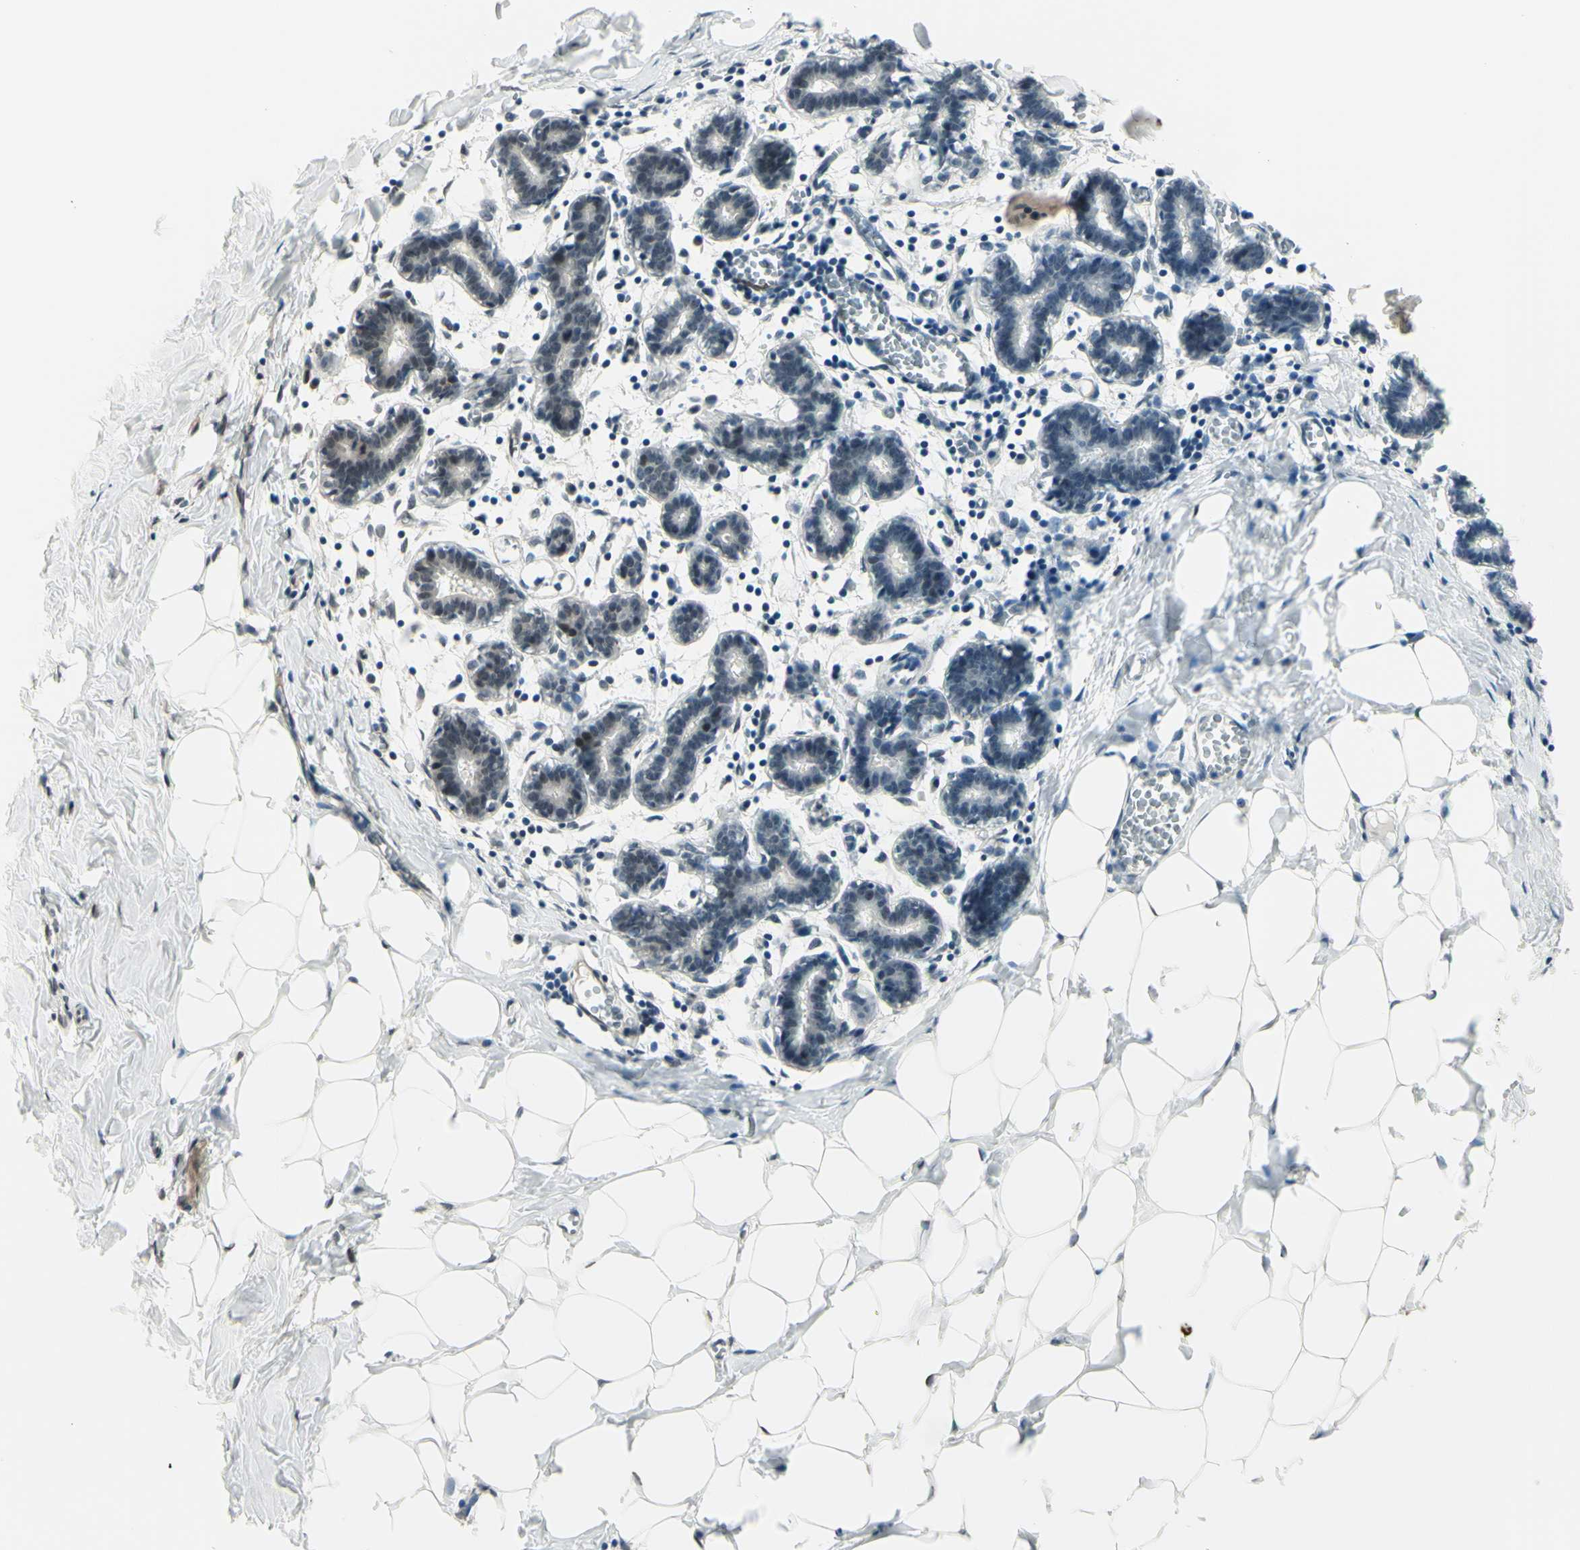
{"staining": {"intensity": "weak", "quantity": "<25%", "location": "cytoplasmic/membranous,nuclear"}, "tissue": "breast", "cell_type": "Adipocytes", "image_type": "normal", "snomed": [{"axis": "morphology", "description": "Normal tissue, NOS"}, {"axis": "topography", "description": "Breast"}], "caption": "IHC histopathology image of unremarkable breast stained for a protein (brown), which reveals no positivity in adipocytes.", "gene": "MLF2", "patient": {"sex": "female", "age": 27}}